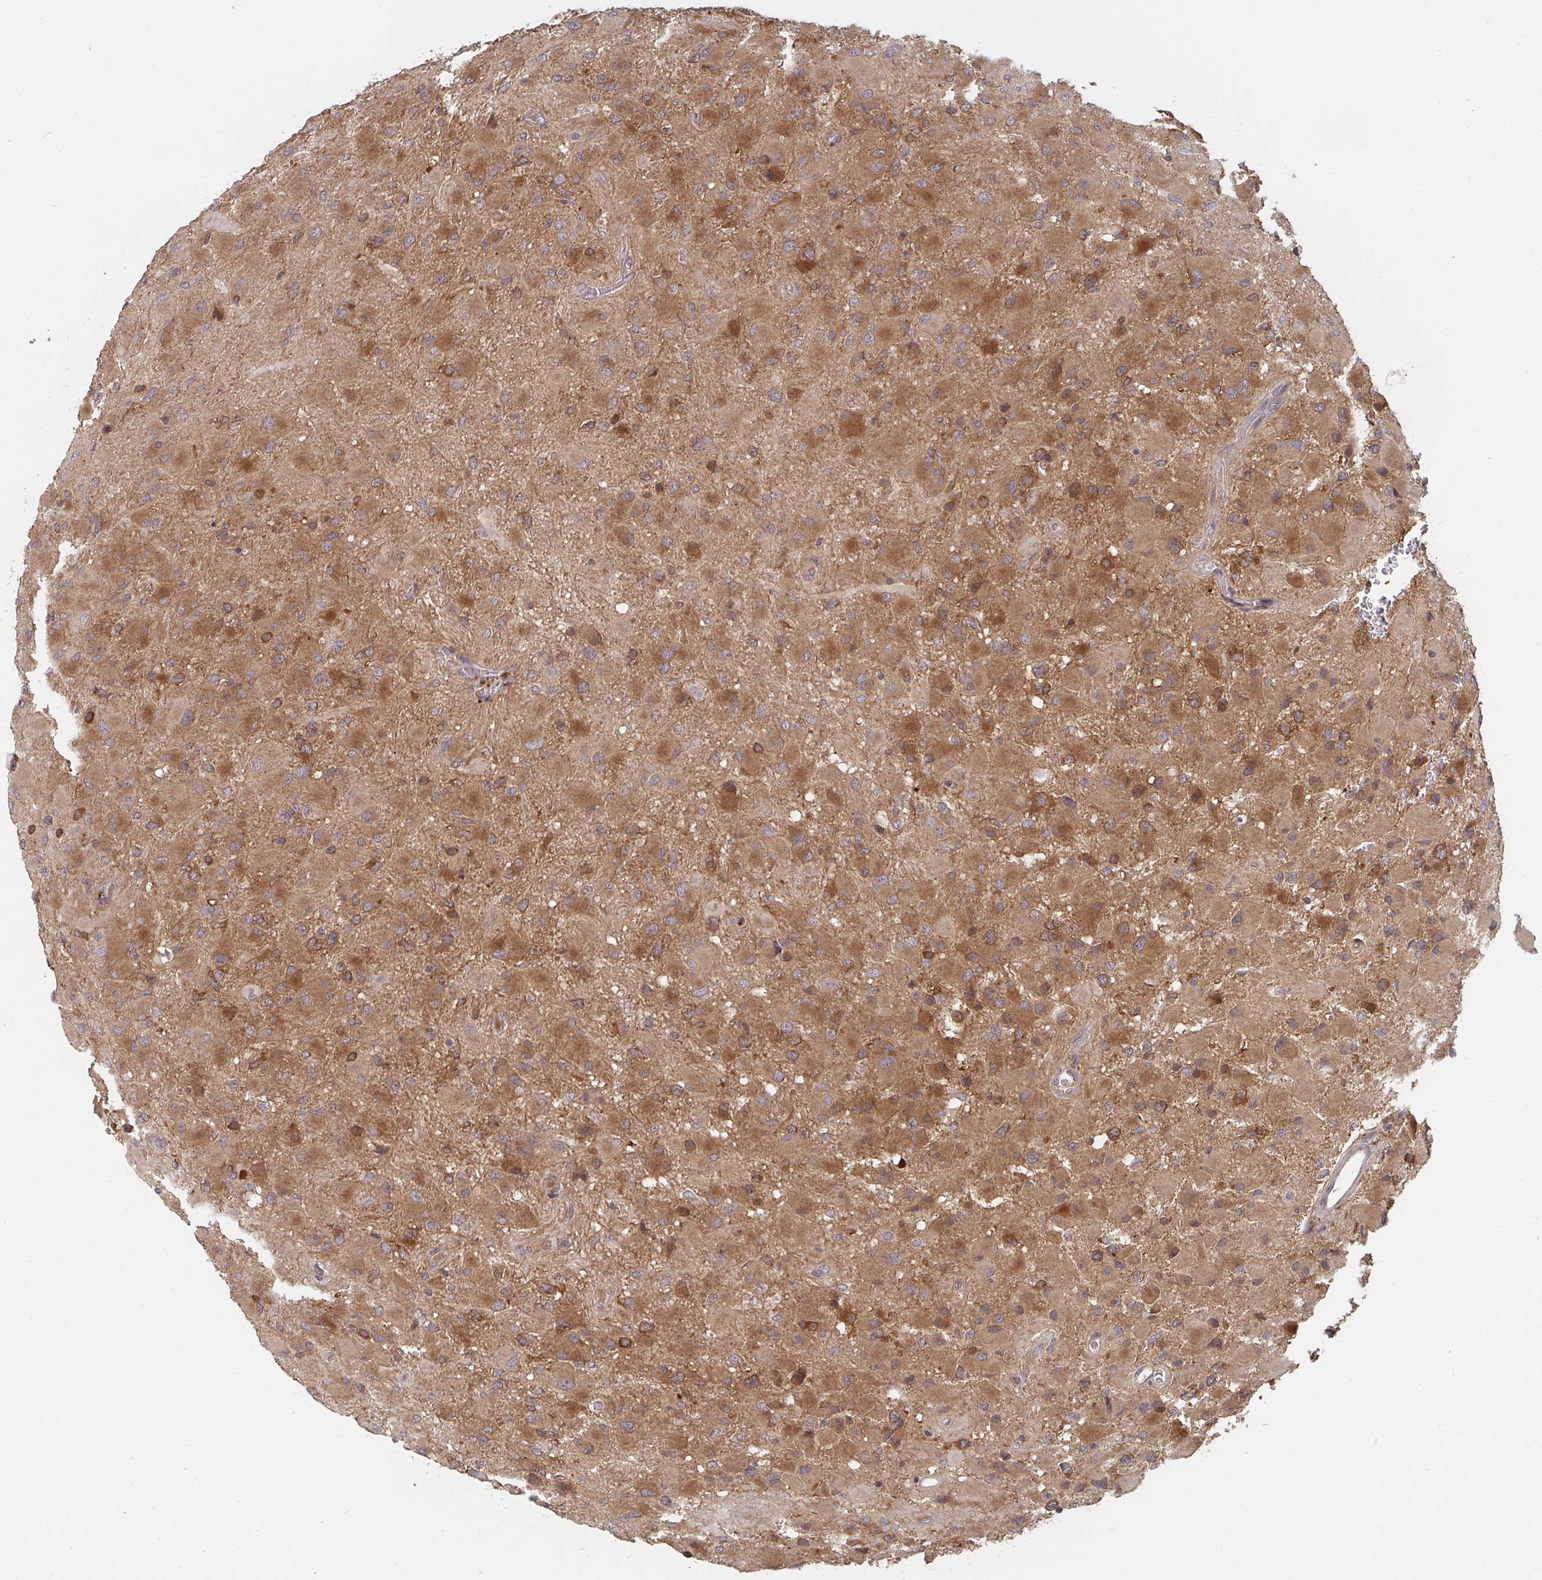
{"staining": {"intensity": "moderate", "quantity": ">75%", "location": "cytoplasmic/membranous"}, "tissue": "glioma", "cell_type": "Tumor cells", "image_type": "cancer", "snomed": [{"axis": "morphology", "description": "Glioma, malignant, High grade"}, {"axis": "topography", "description": "Cerebral cortex"}], "caption": "Brown immunohistochemical staining in human malignant glioma (high-grade) demonstrates moderate cytoplasmic/membranous expression in approximately >75% of tumor cells. (DAB IHC, brown staining for protein, blue staining for nuclei).", "gene": "DCST1", "patient": {"sex": "female", "age": 36}}